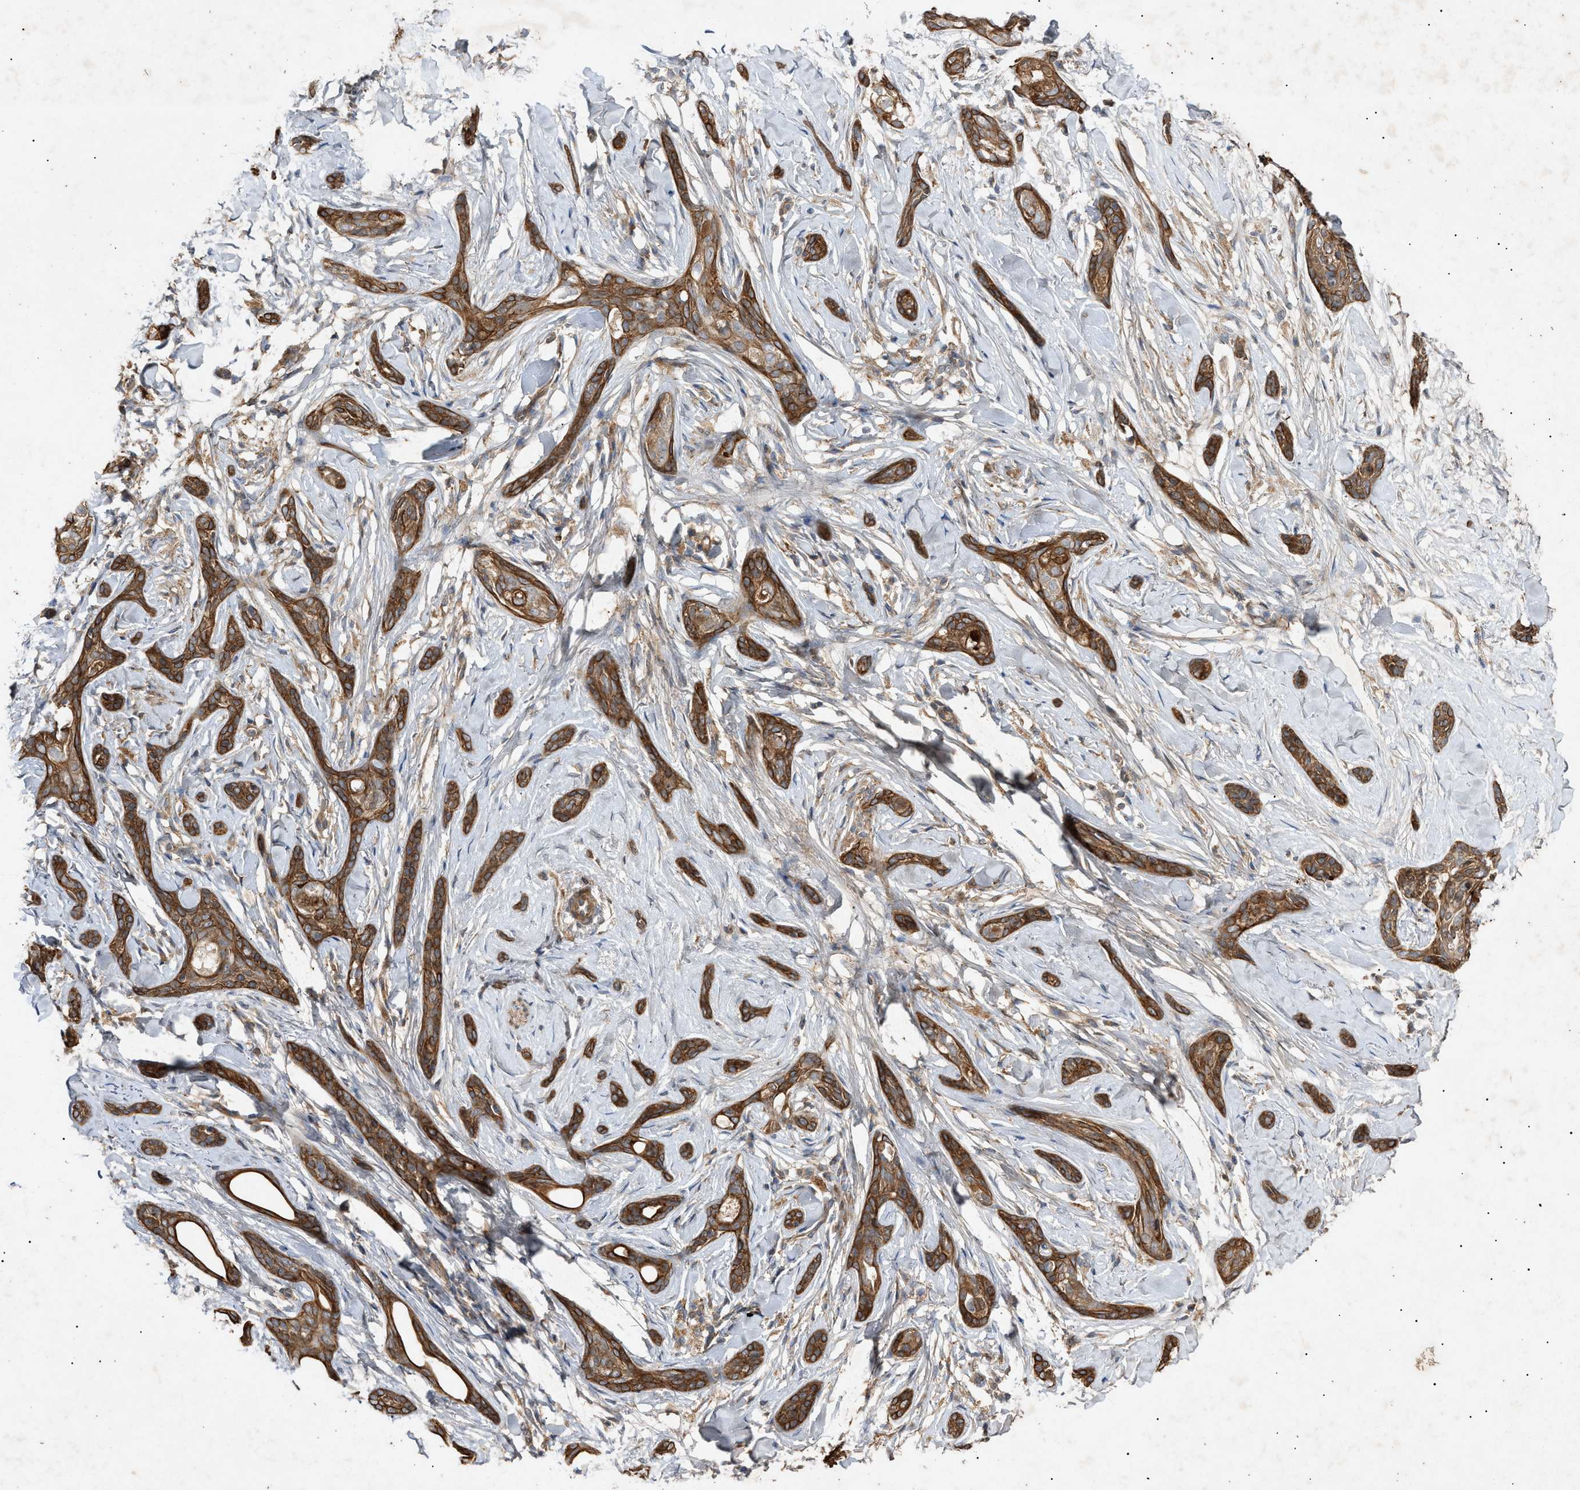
{"staining": {"intensity": "strong", "quantity": ">75%", "location": "cytoplasmic/membranous"}, "tissue": "skin cancer", "cell_type": "Tumor cells", "image_type": "cancer", "snomed": [{"axis": "morphology", "description": "Basal cell carcinoma"}, {"axis": "morphology", "description": "Adnexal tumor, benign"}, {"axis": "topography", "description": "Skin"}], "caption": "Skin cancer (basal cell carcinoma) was stained to show a protein in brown. There is high levels of strong cytoplasmic/membranous positivity in approximately >75% of tumor cells. (Stains: DAB in brown, nuclei in blue, Microscopy: brightfield microscopy at high magnification).", "gene": "MTCH1", "patient": {"sex": "female", "age": 42}}